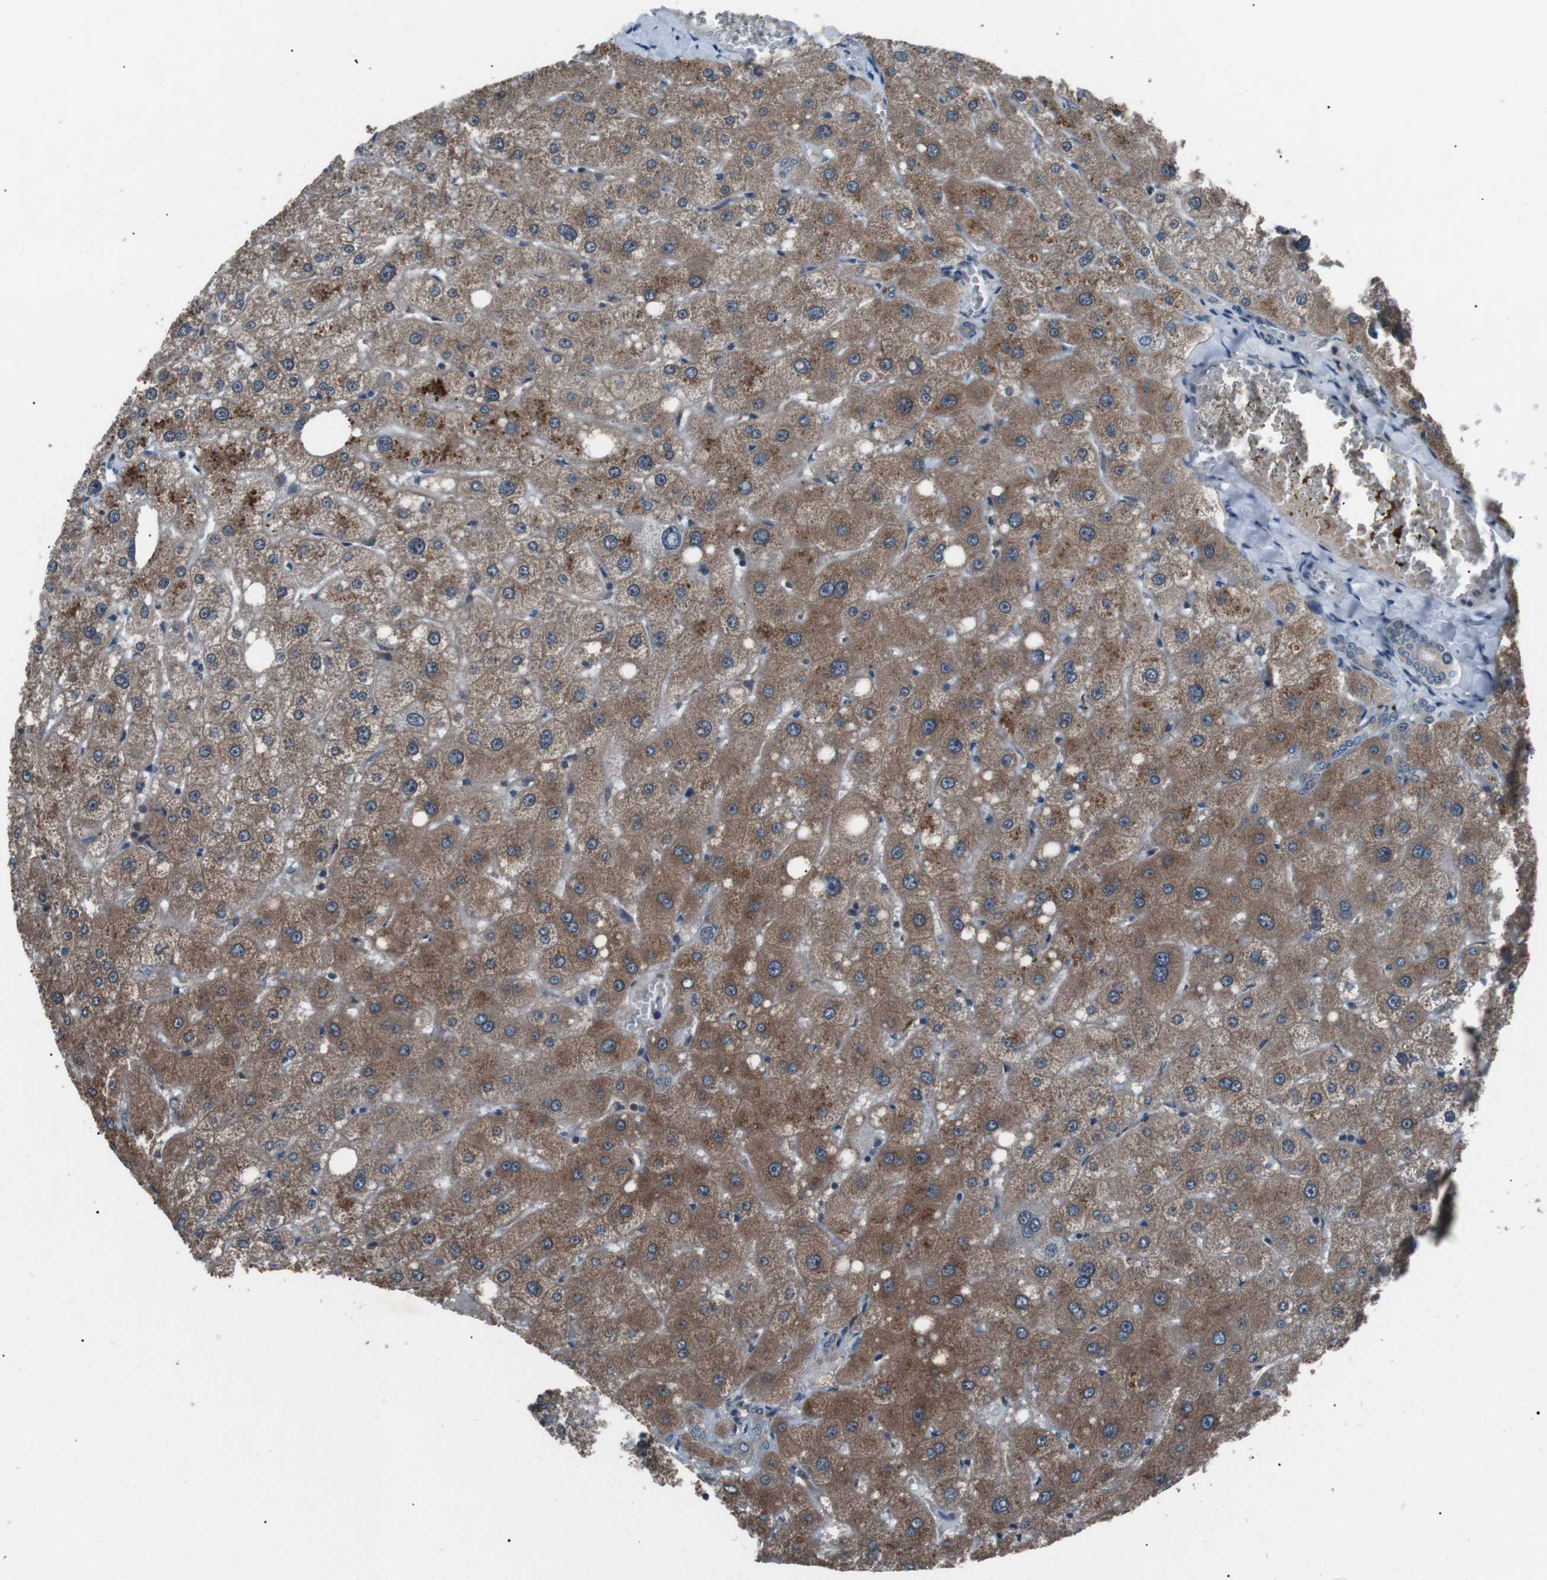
{"staining": {"intensity": "weak", "quantity": "25%-75%", "location": "nuclear"}, "tissue": "liver", "cell_type": "Cholangiocytes", "image_type": "normal", "snomed": [{"axis": "morphology", "description": "Normal tissue, NOS"}, {"axis": "topography", "description": "Liver"}], "caption": "Immunohistochemical staining of benign liver displays 25%-75% levels of weak nuclear protein staining in approximately 25%-75% of cholangiocytes.", "gene": "LRIG2", "patient": {"sex": "male", "age": 73}}